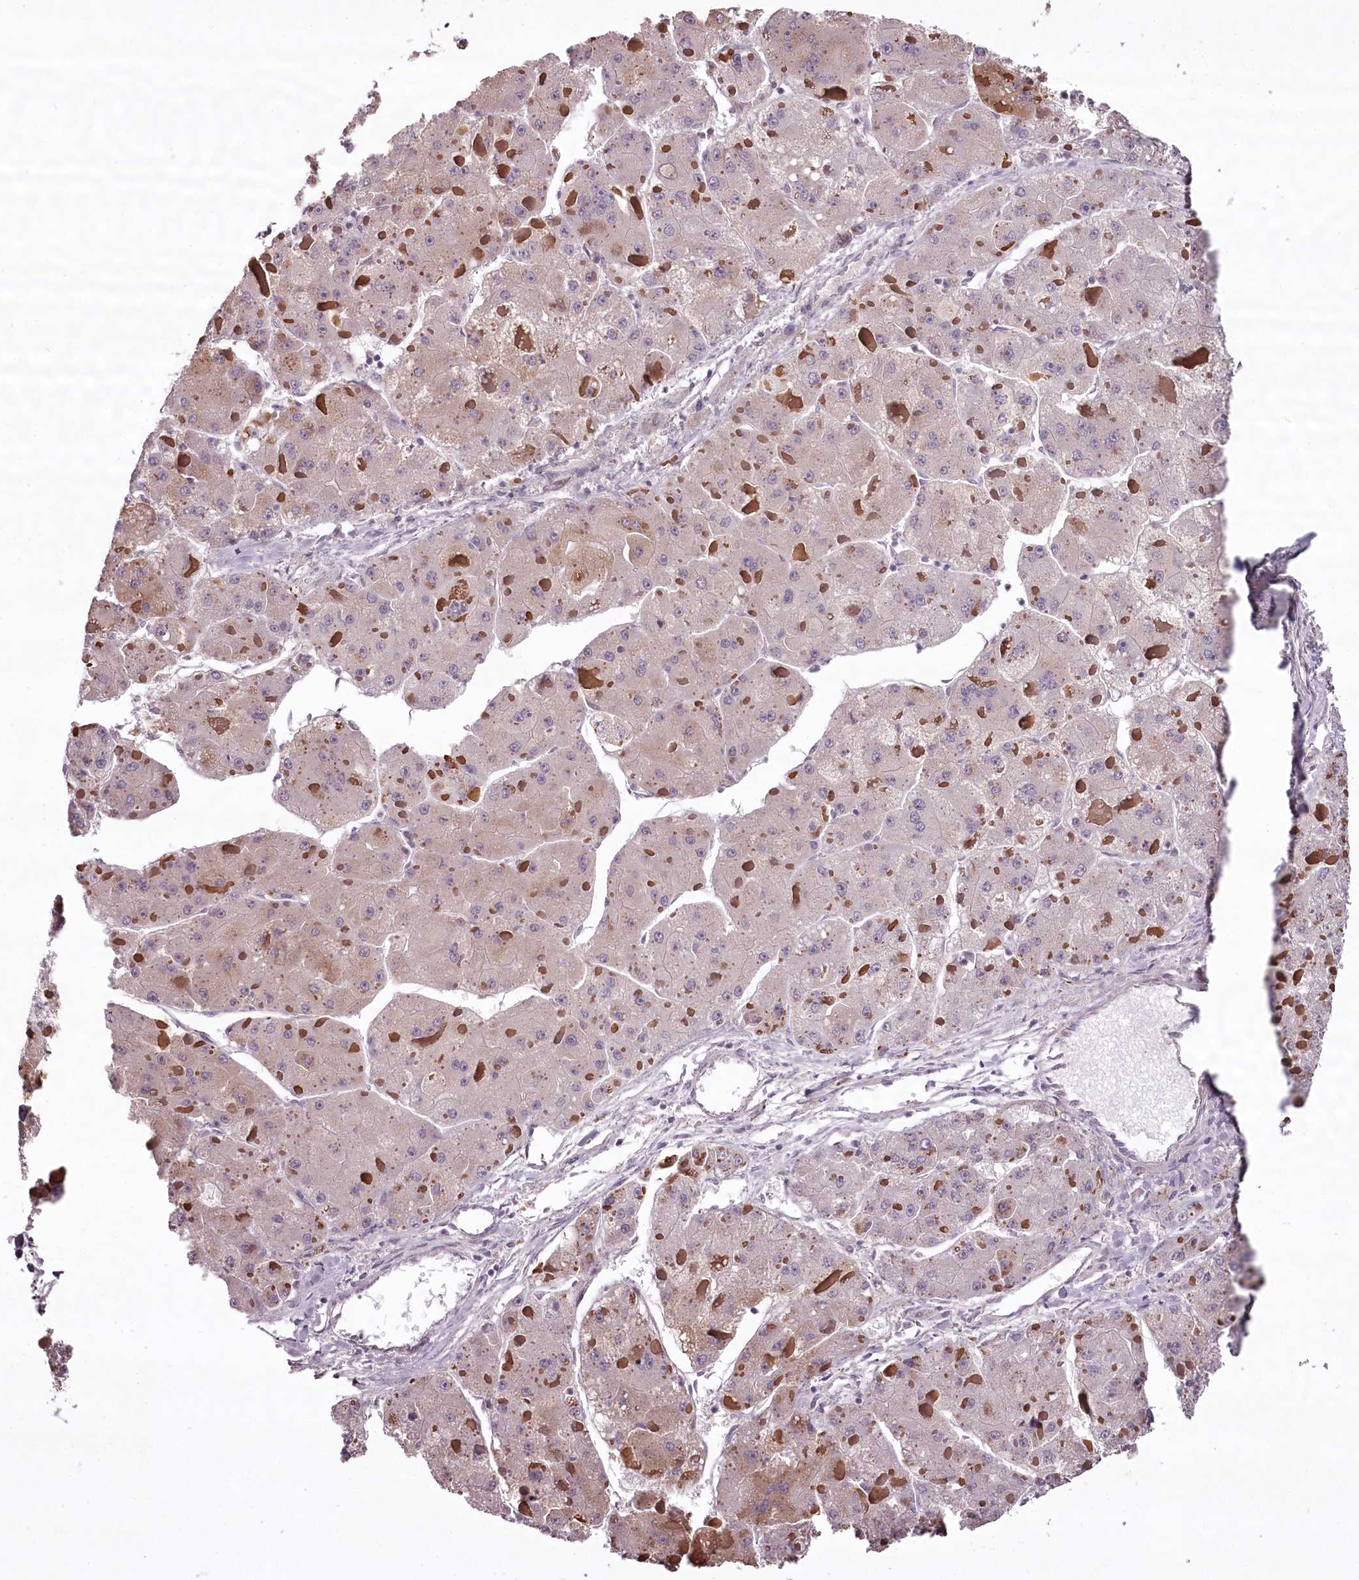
{"staining": {"intensity": "weak", "quantity": "25%-75%", "location": "cytoplasmic/membranous"}, "tissue": "liver cancer", "cell_type": "Tumor cells", "image_type": "cancer", "snomed": [{"axis": "morphology", "description": "Carcinoma, Hepatocellular, NOS"}, {"axis": "topography", "description": "Liver"}], "caption": "Human hepatocellular carcinoma (liver) stained for a protein (brown) displays weak cytoplasmic/membranous positive staining in about 25%-75% of tumor cells.", "gene": "CCDC92", "patient": {"sex": "female", "age": 73}}